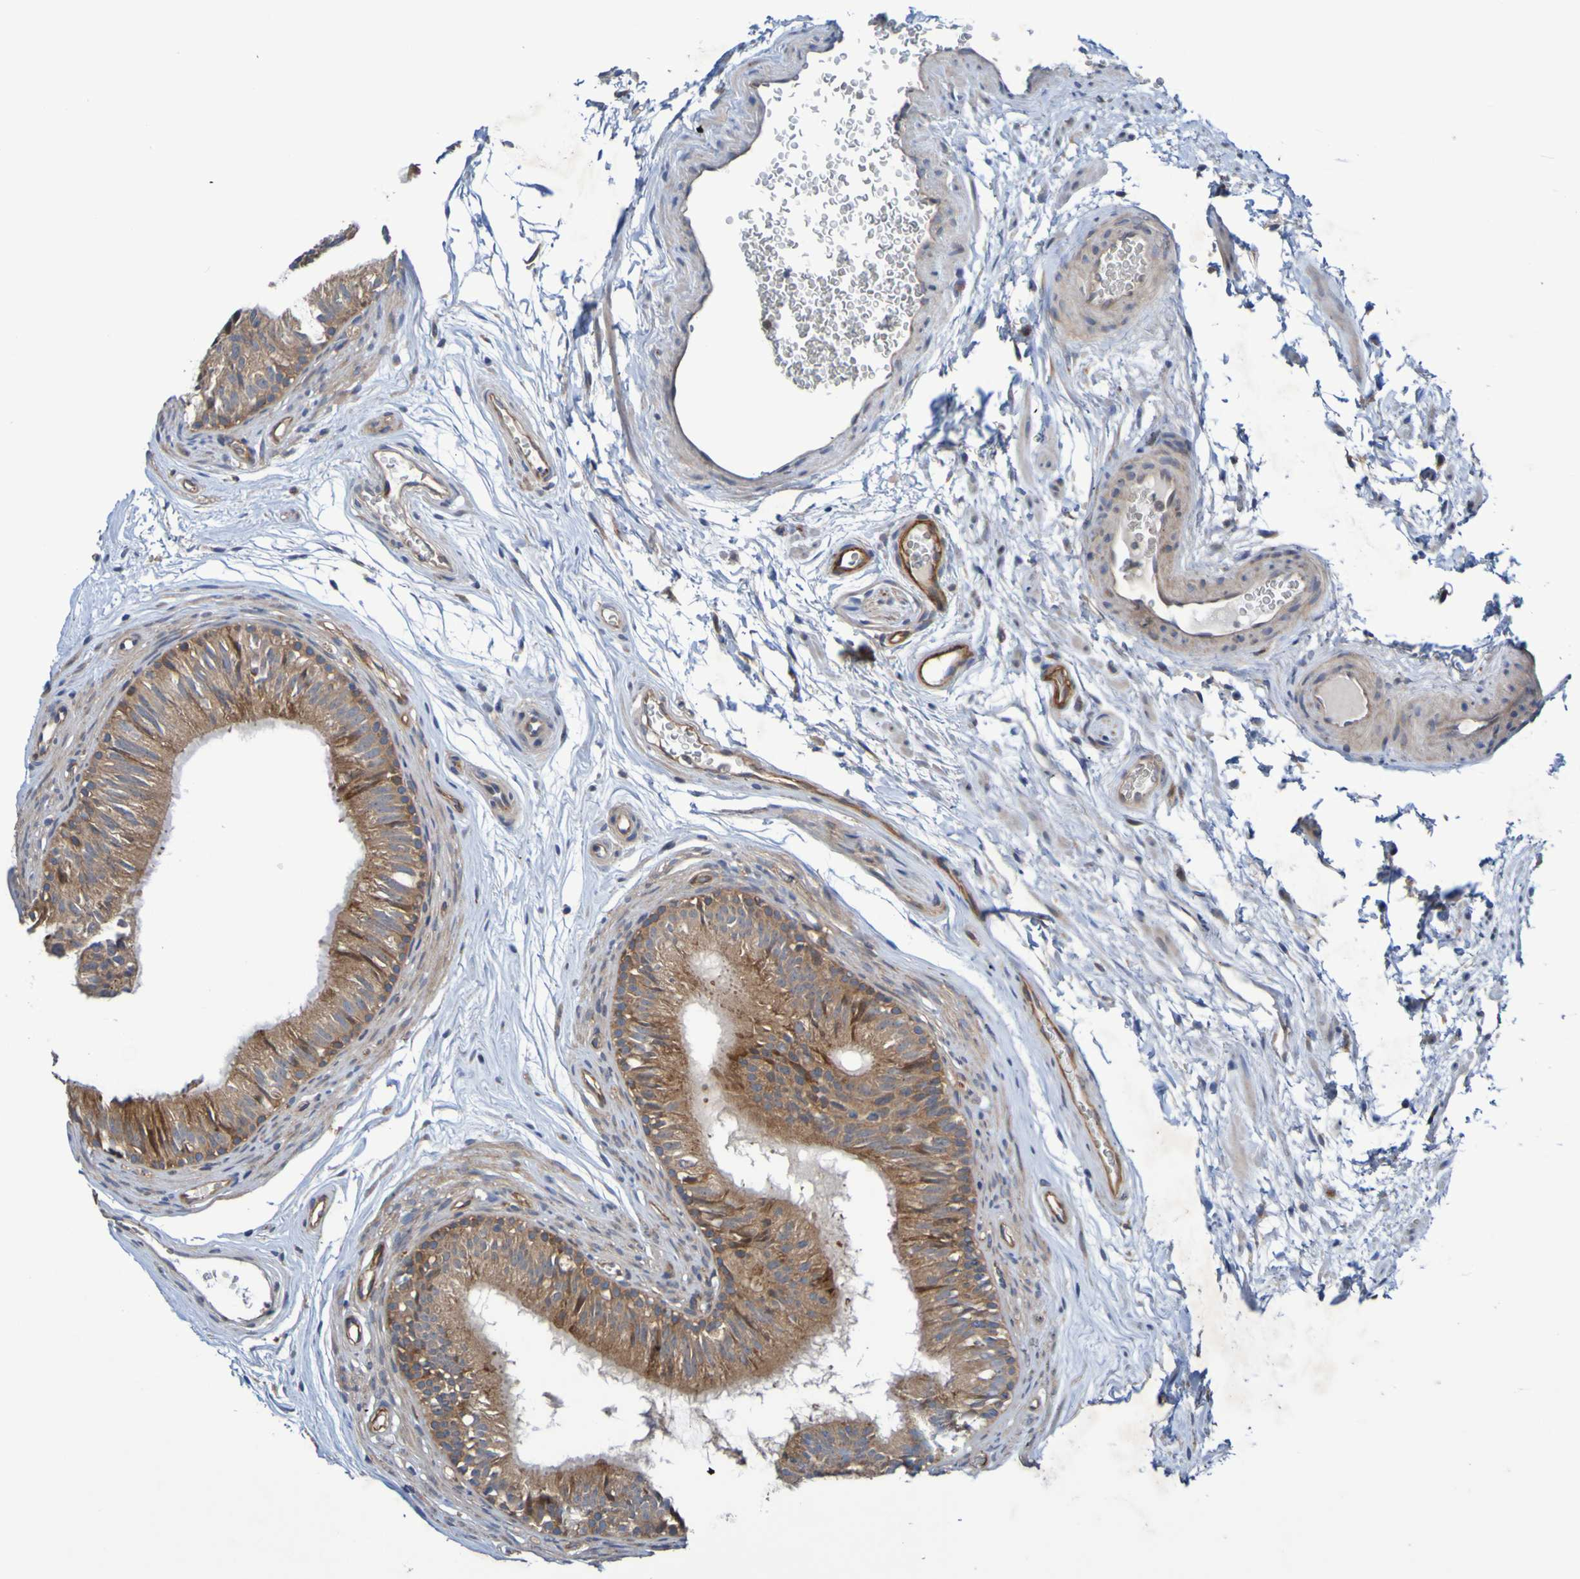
{"staining": {"intensity": "moderate", "quantity": ">75%", "location": "cytoplasmic/membranous"}, "tissue": "epididymis", "cell_type": "Glandular cells", "image_type": "normal", "snomed": [{"axis": "morphology", "description": "Normal tissue, NOS"}, {"axis": "topography", "description": "Epididymis"}], "caption": "Moderate cytoplasmic/membranous staining is appreciated in approximately >75% of glandular cells in unremarkable epididymis. (DAB IHC, brown staining for protein, blue staining for nuclei).", "gene": "SDK1", "patient": {"sex": "male", "age": 36}}